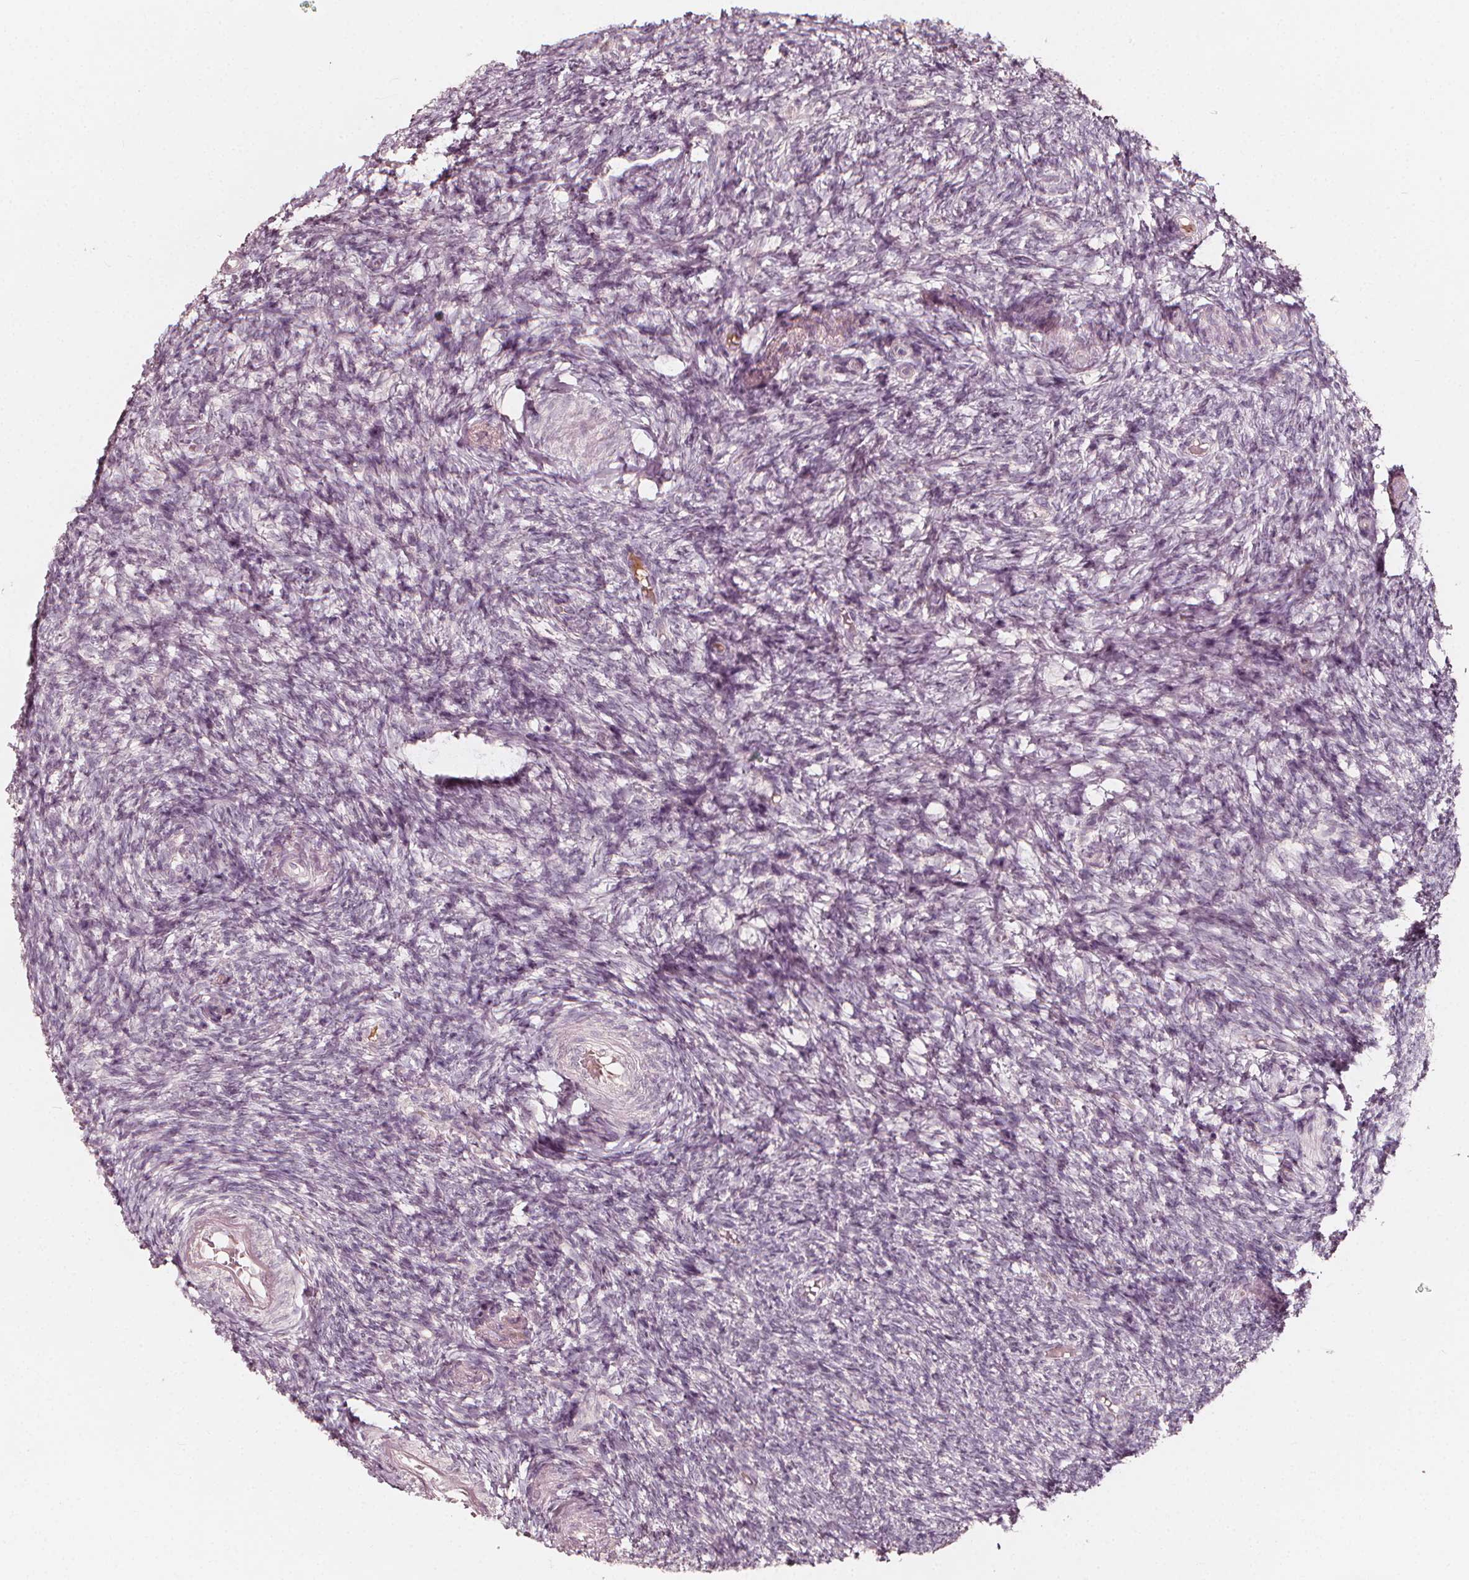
{"staining": {"intensity": "negative", "quantity": "none", "location": "none"}, "tissue": "ovary", "cell_type": "Follicle cells", "image_type": "normal", "snomed": [{"axis": "morphology", "description": "Normal tissue, NOS"}, {"axis": "topography", "description": "Ovary"}], "caption": "IHC of unremarkable human ovary displays no positivity in follicle cells. The staining is performed using DAB brown chromogen with nuclei counter-stained in using hematoxylin.", "gene": "NPC1L1", "patient": {"sex": "female", "age": 39}}